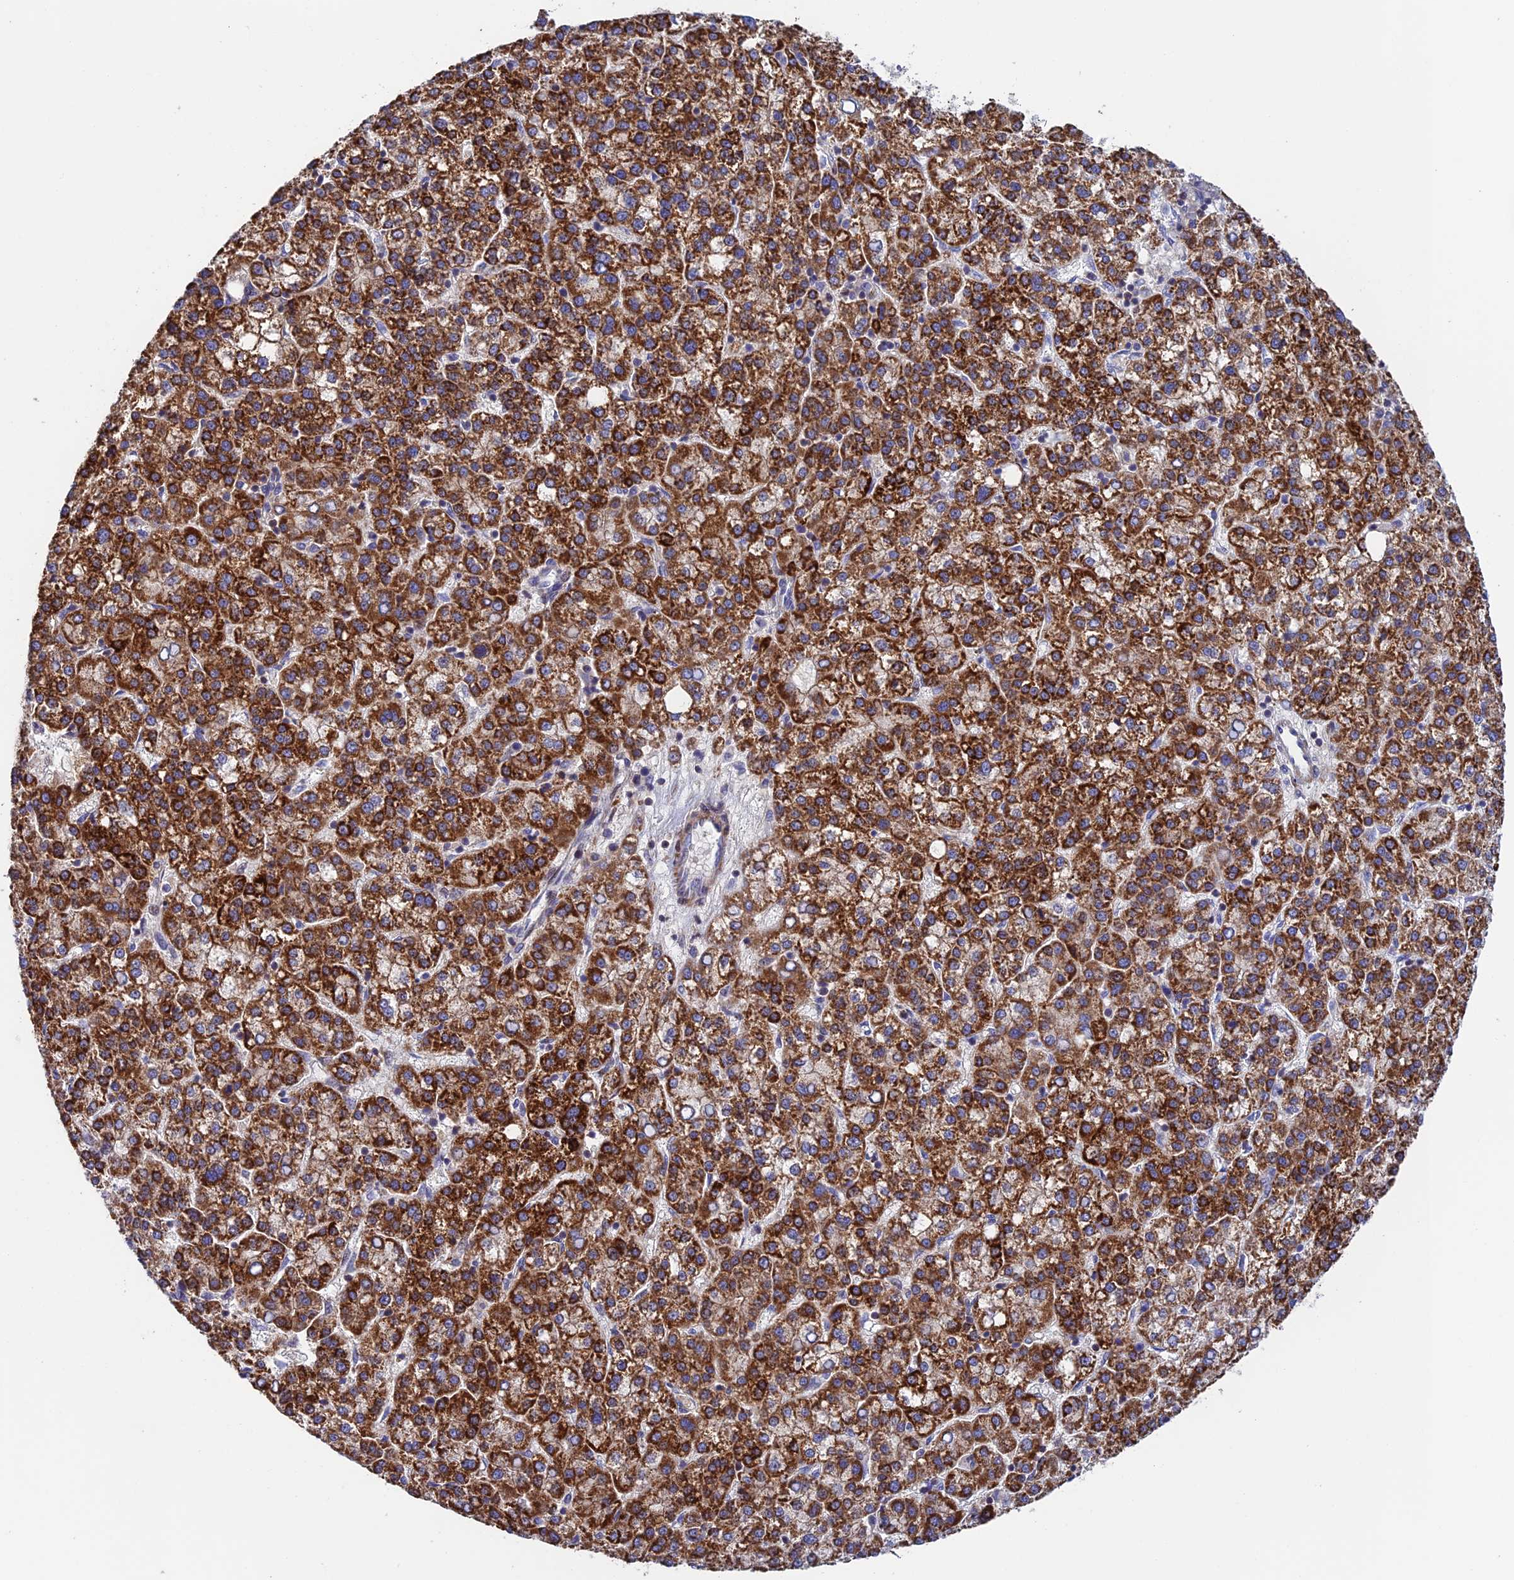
{"staining": {"intensity": "strong", "quantity": ">75%", "location": "cytoplasmic/membranous"}, "tissue": "liver cancer", "cell_type": "Tumor cells", "image_type": "cancer", "snomed": [{"axis": "morphology", "description": "Carcinoma, Hepatocellular, NOS"}, {"axis": "topography", "description": "Liver"}], "caption": "This micrograph exhibits IHC staining of liver cancer, with high strong cytoplasmic/membranous staining in about >75% of tumor cells.", "gene": "PRIM1", "patient": {"sex": "female", "age": 58}}